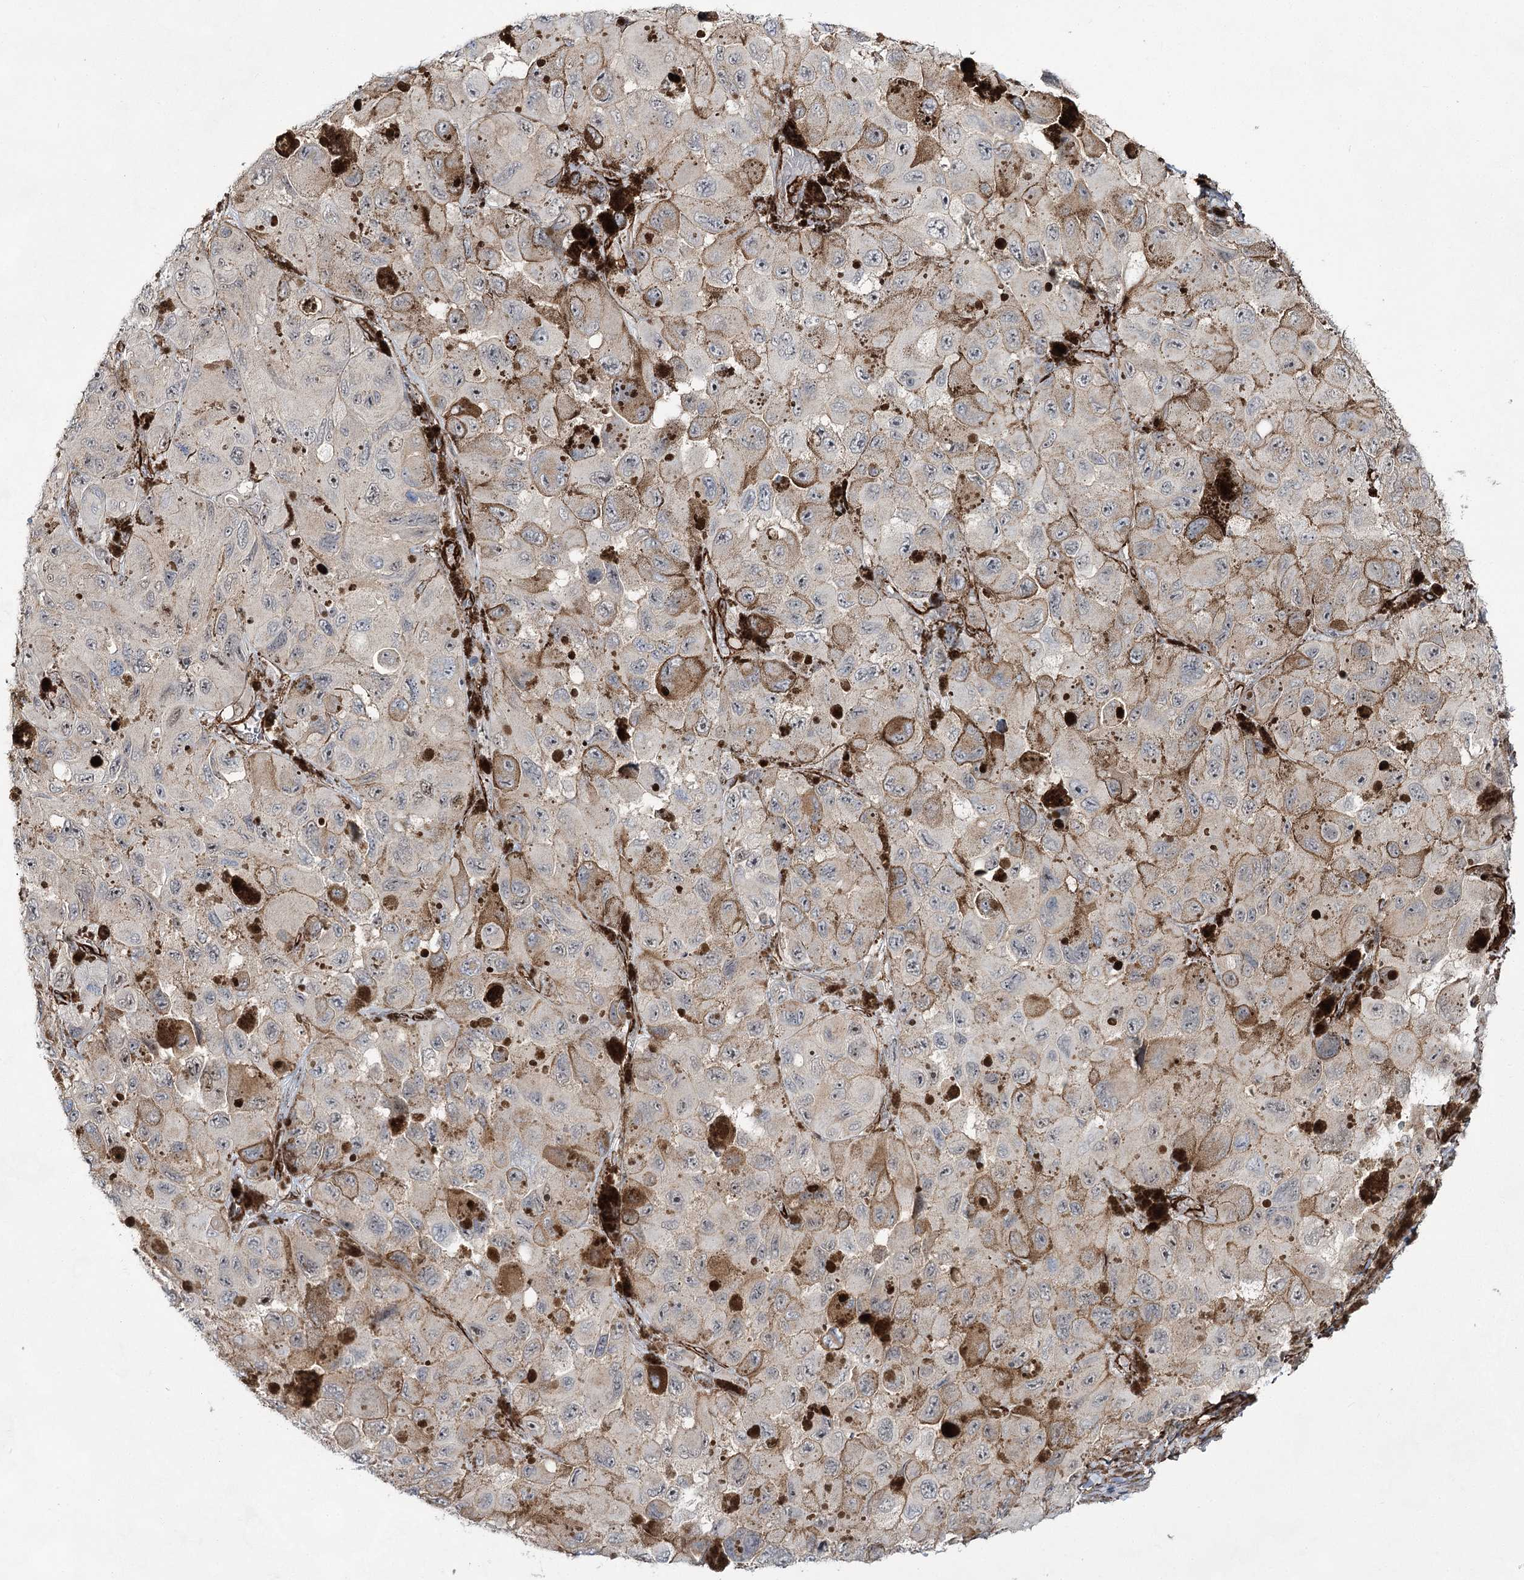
{"staining": {"intensity": "negative", "quantity": "none", "location": "none"}, "tissue": "melanoma", "cell_type": "Tumor cells", "image_type": "cancer", "snomed": [{"axis": "morphology", "description": "Malignant melanoma, NOS"}, {"axis": "topography", "description": "Skin"}], "caption": "Melanoma stained for a protein using immunohistochemistry demonstrates no staining tumor cells.", "gene": "CWF19L1", "patient": {"sex": "female", "age": 73}}